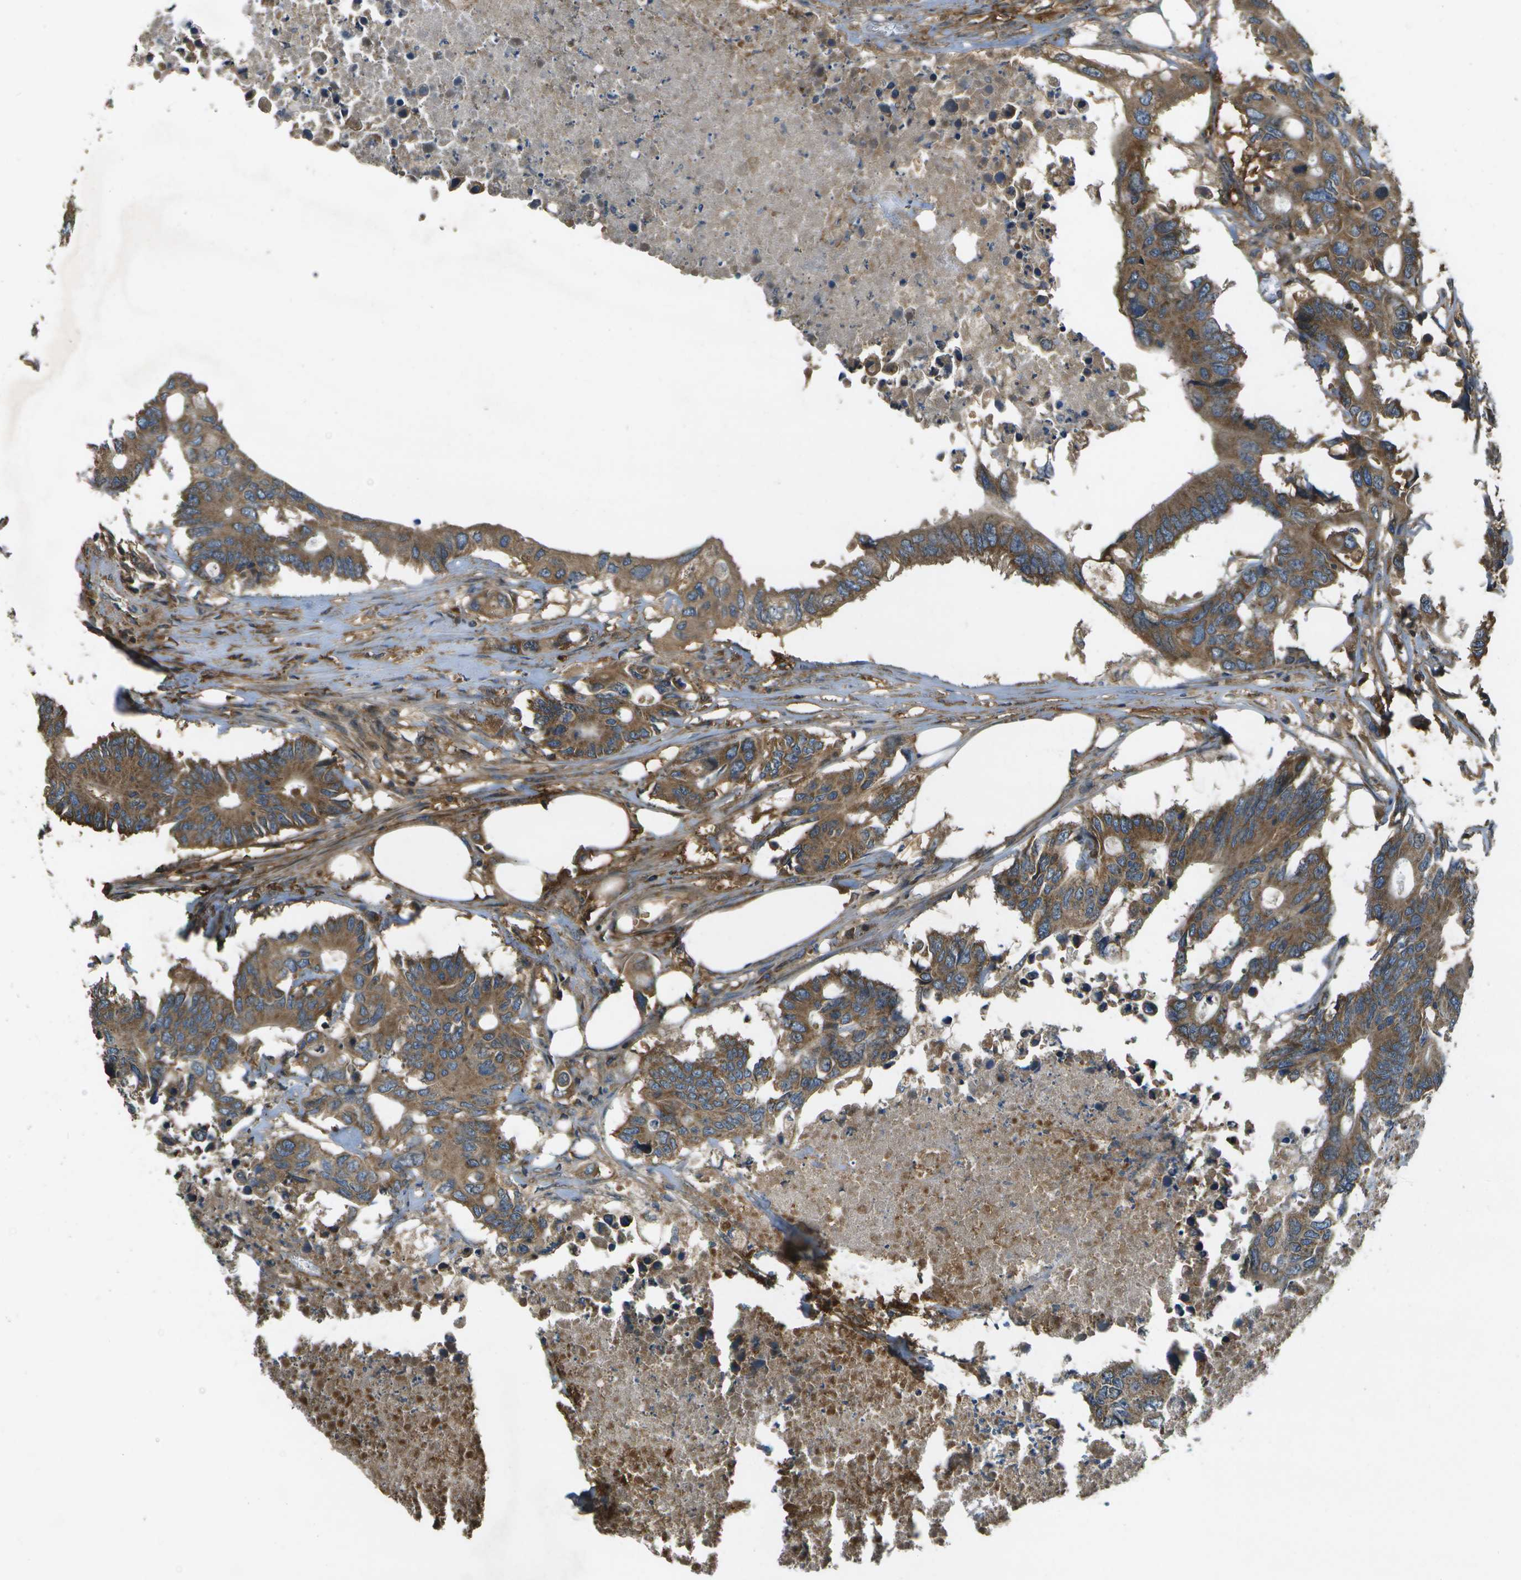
{"staining": {"intensity": "moderate", "quantity": ">75%", "location": "cytoplasmic/membranous"}, "tissue": "colorectal cancer", "cell_type": "Tumor cells", "image_type": "cancer", "snomed": [{"axis": "morphology", "description": "Adenocarcinoma, NOS"}, {"axis": "topography", "description": "Colon"}], "caption": "An image of adenocarcinoma (colorectal) stained for a protein demonstrates moderate cytoplasmic/membranous brown staining in tumor cells.", "gene": "HFE", "patient": {"sex": "male", "age": 71}}